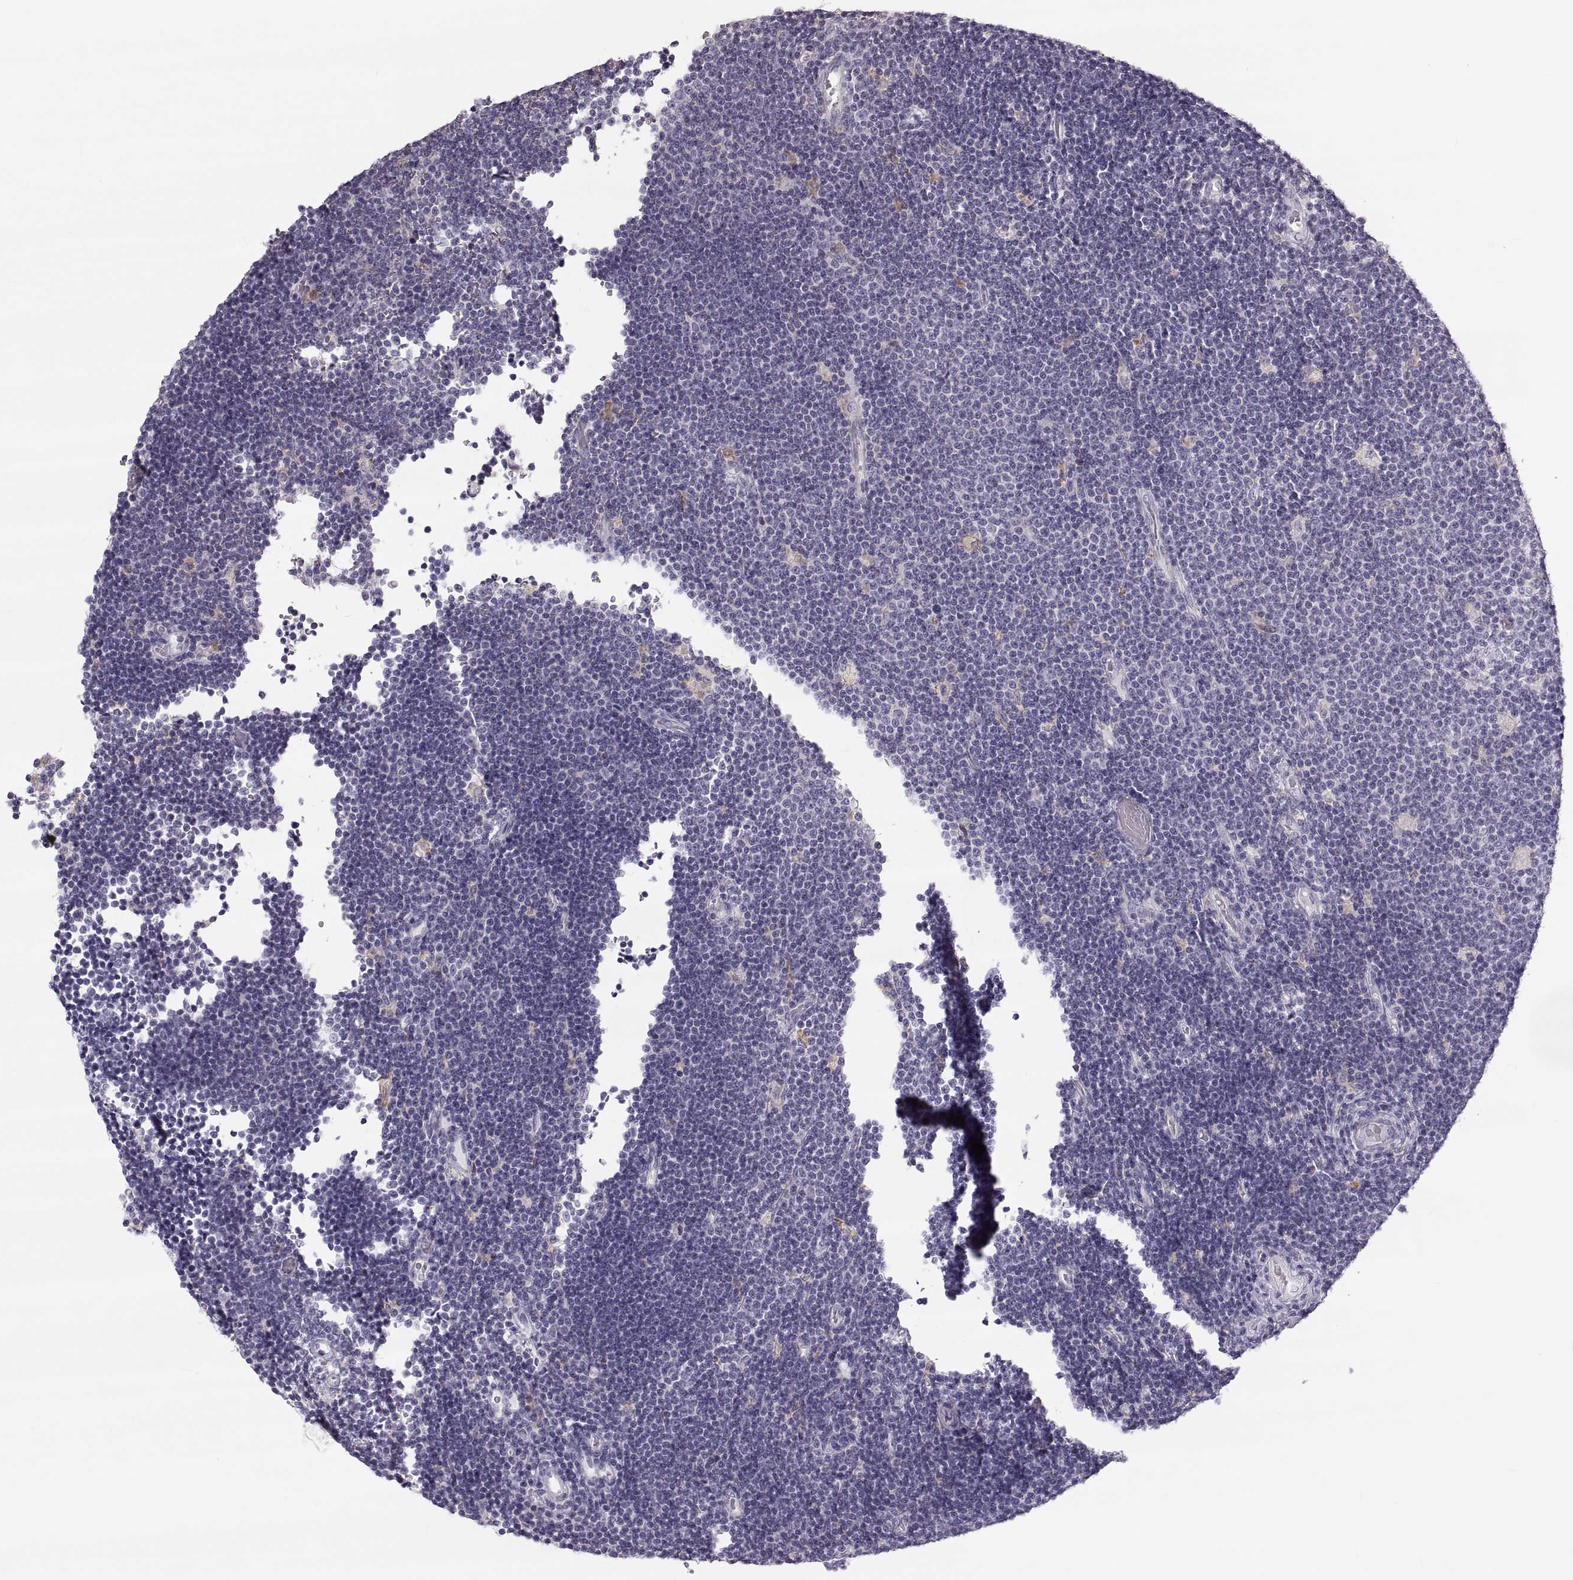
{"staining": {"intensity": "negative", "quantity": "none", "location": "none"}, "tissue": "lymphoma", "cell_type": "Tumor cells", "image_type": "cancer", "snomed": [{"axis": "morphology", "description": "Malignant lymphoma, non-Hodgkin's type, Low grade"}, {"axis": "topography", "description": "Brain"}], "caption": "Immunohistochemical staining of malignant lymphoma, non-Hodgkin's type (low-grade) reveals no significant staining in tumor cells.", "gene": "RUNDC3A", "patient": {"sex": "female", "age": 66}}